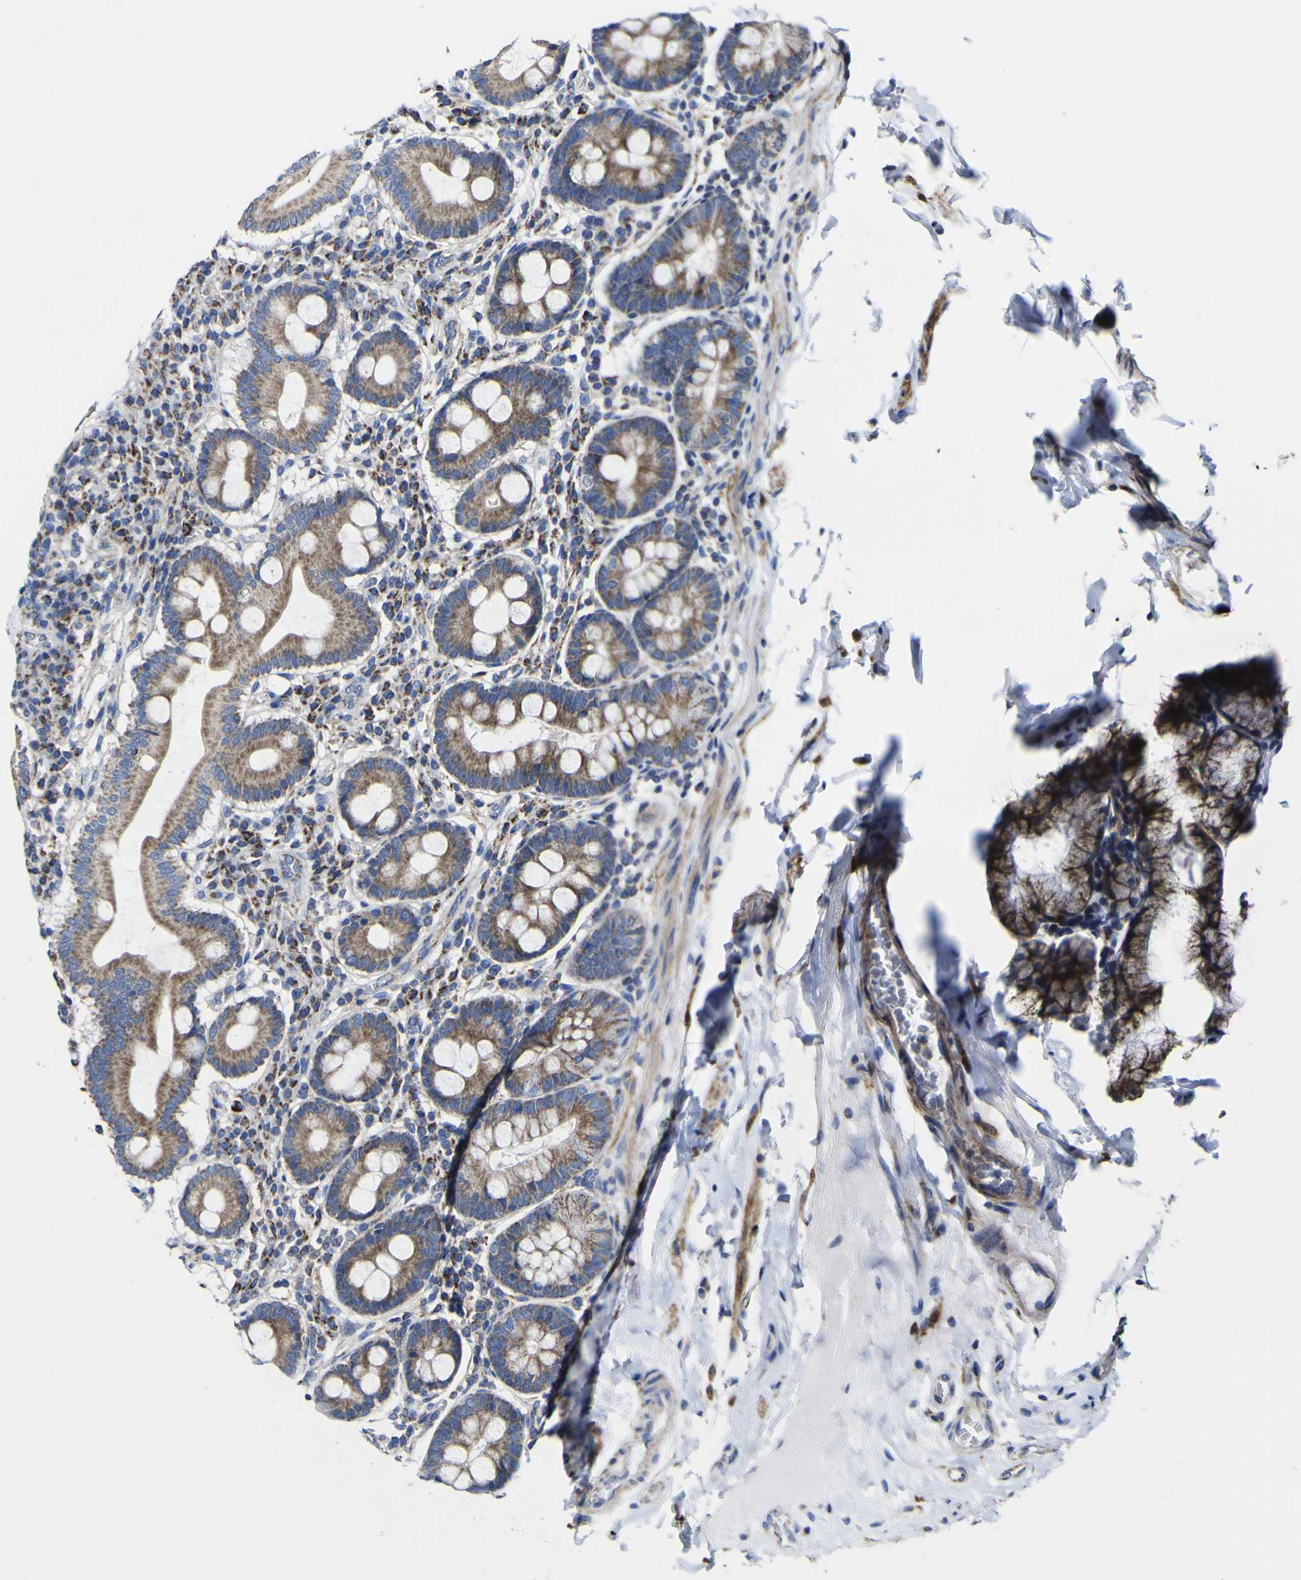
{"staining": {"intensity": "moderate", "quantity": ">75%", "location": "cytoplasmic/membranous"}, "tissue": "duodenum", "cell_type": "Glandular cells", "image_type": "normal", "snomed": [{"axis": "morphology", "description": "Normal tissue, NOS"}, {"axis": "topography", "description": "Duodenum"}], "caption": "An immunohistochemistry histopathology image of unremarkable tissue is shown. Protein staining in brown labels moderate cytoplasmic/membranous positivity in duodenum within glandular cells. (DAB = brown stain, brightfield microscopy at high magnification).", "gene": "CCDC90B", "patient": {"sex": "male", "age": 50}}